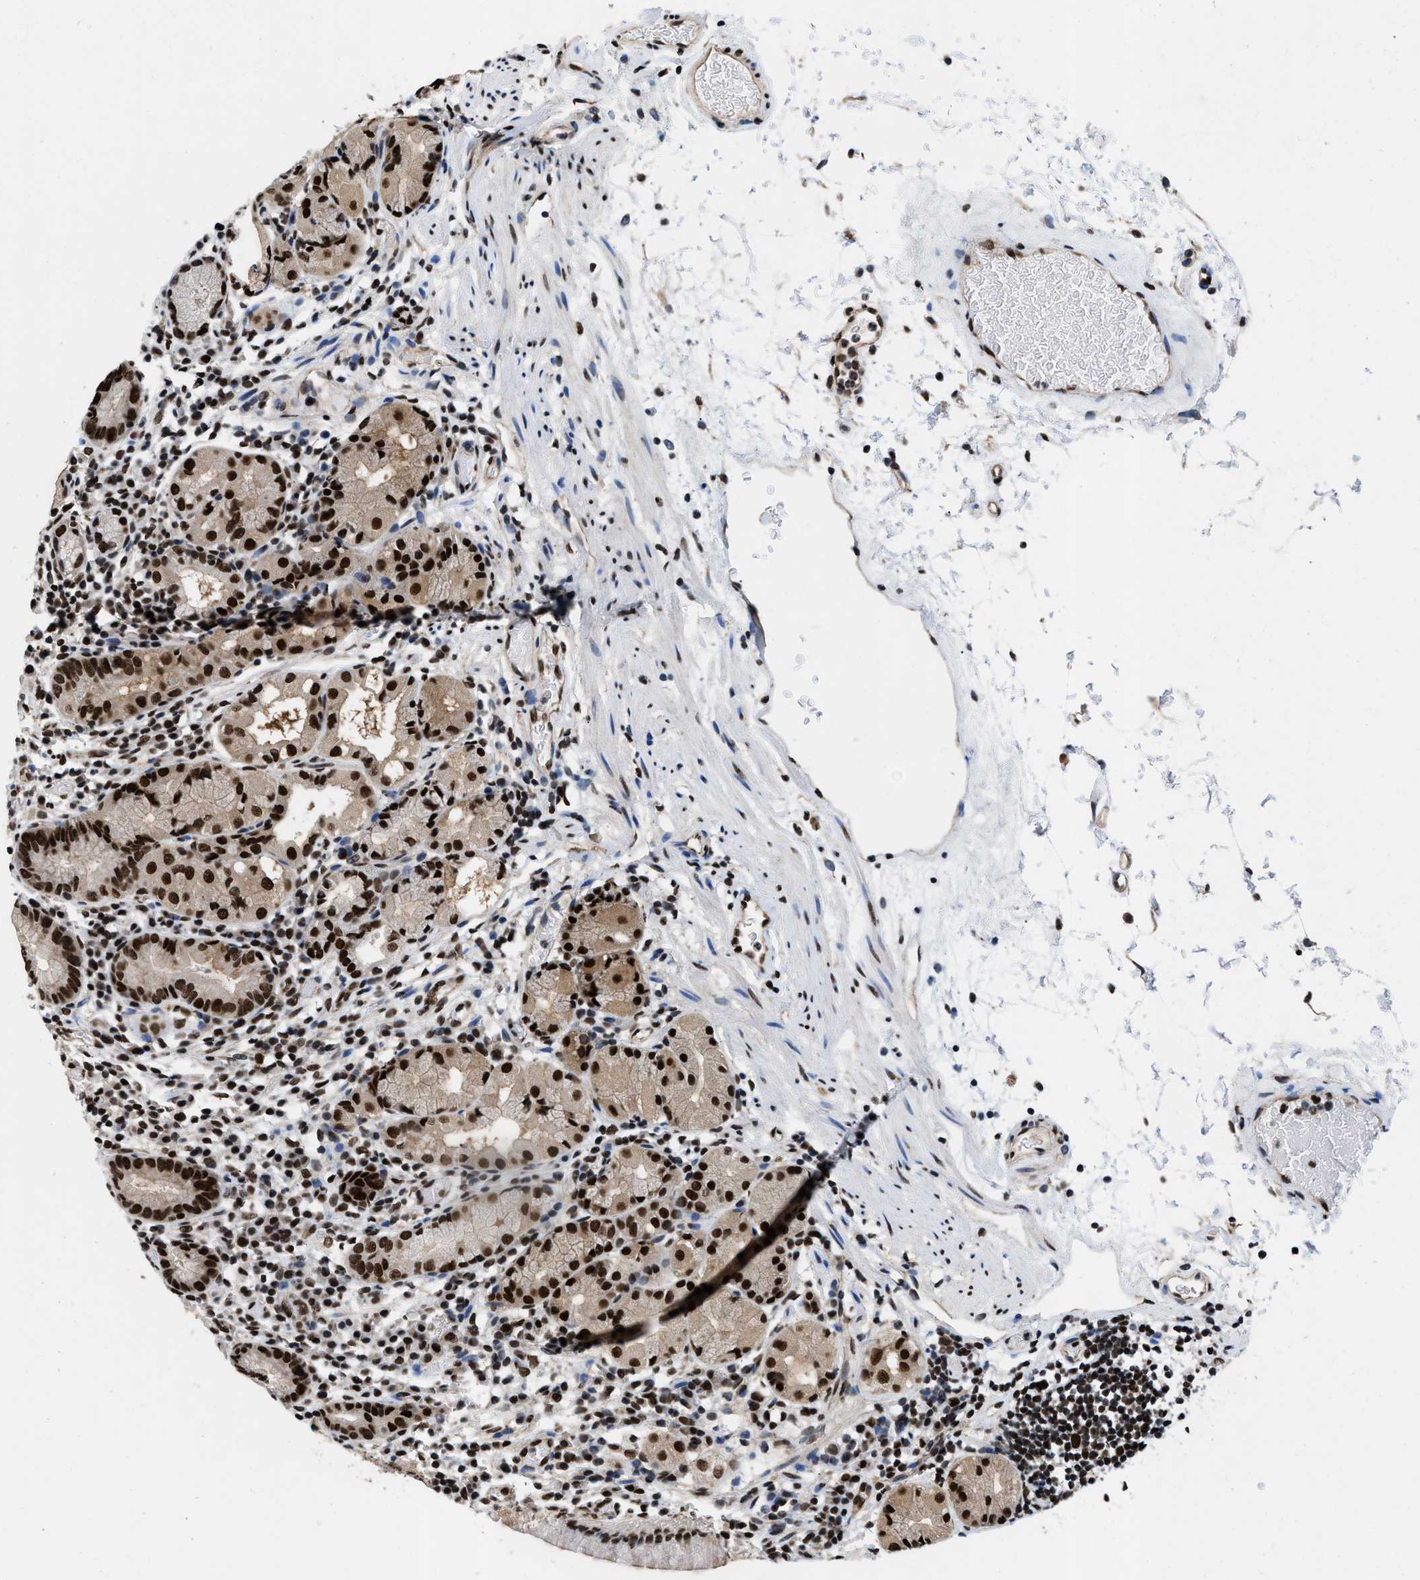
{"staining": {"intensity": "strong", "quantity": ">75%", "location": "nuclear"}, "tissue": "stomach", "cell_type": "Glandular cells", "image_type": "normal", "snomed": [{"axis": "morphology", "description": "Normal tissue, NOS"}, {"axis": "topography", "description": "Stomach"}, {"axis": "topography", "description": "Stomach, lower"}], "caption": "Approximately >75% of glandular cells in unremarkable stomach show strong nuclear protein expression as visualized by brown immunohistochemical staining.", "gene": "SAFB", "patient": {"sex": "female", "age": 75}}